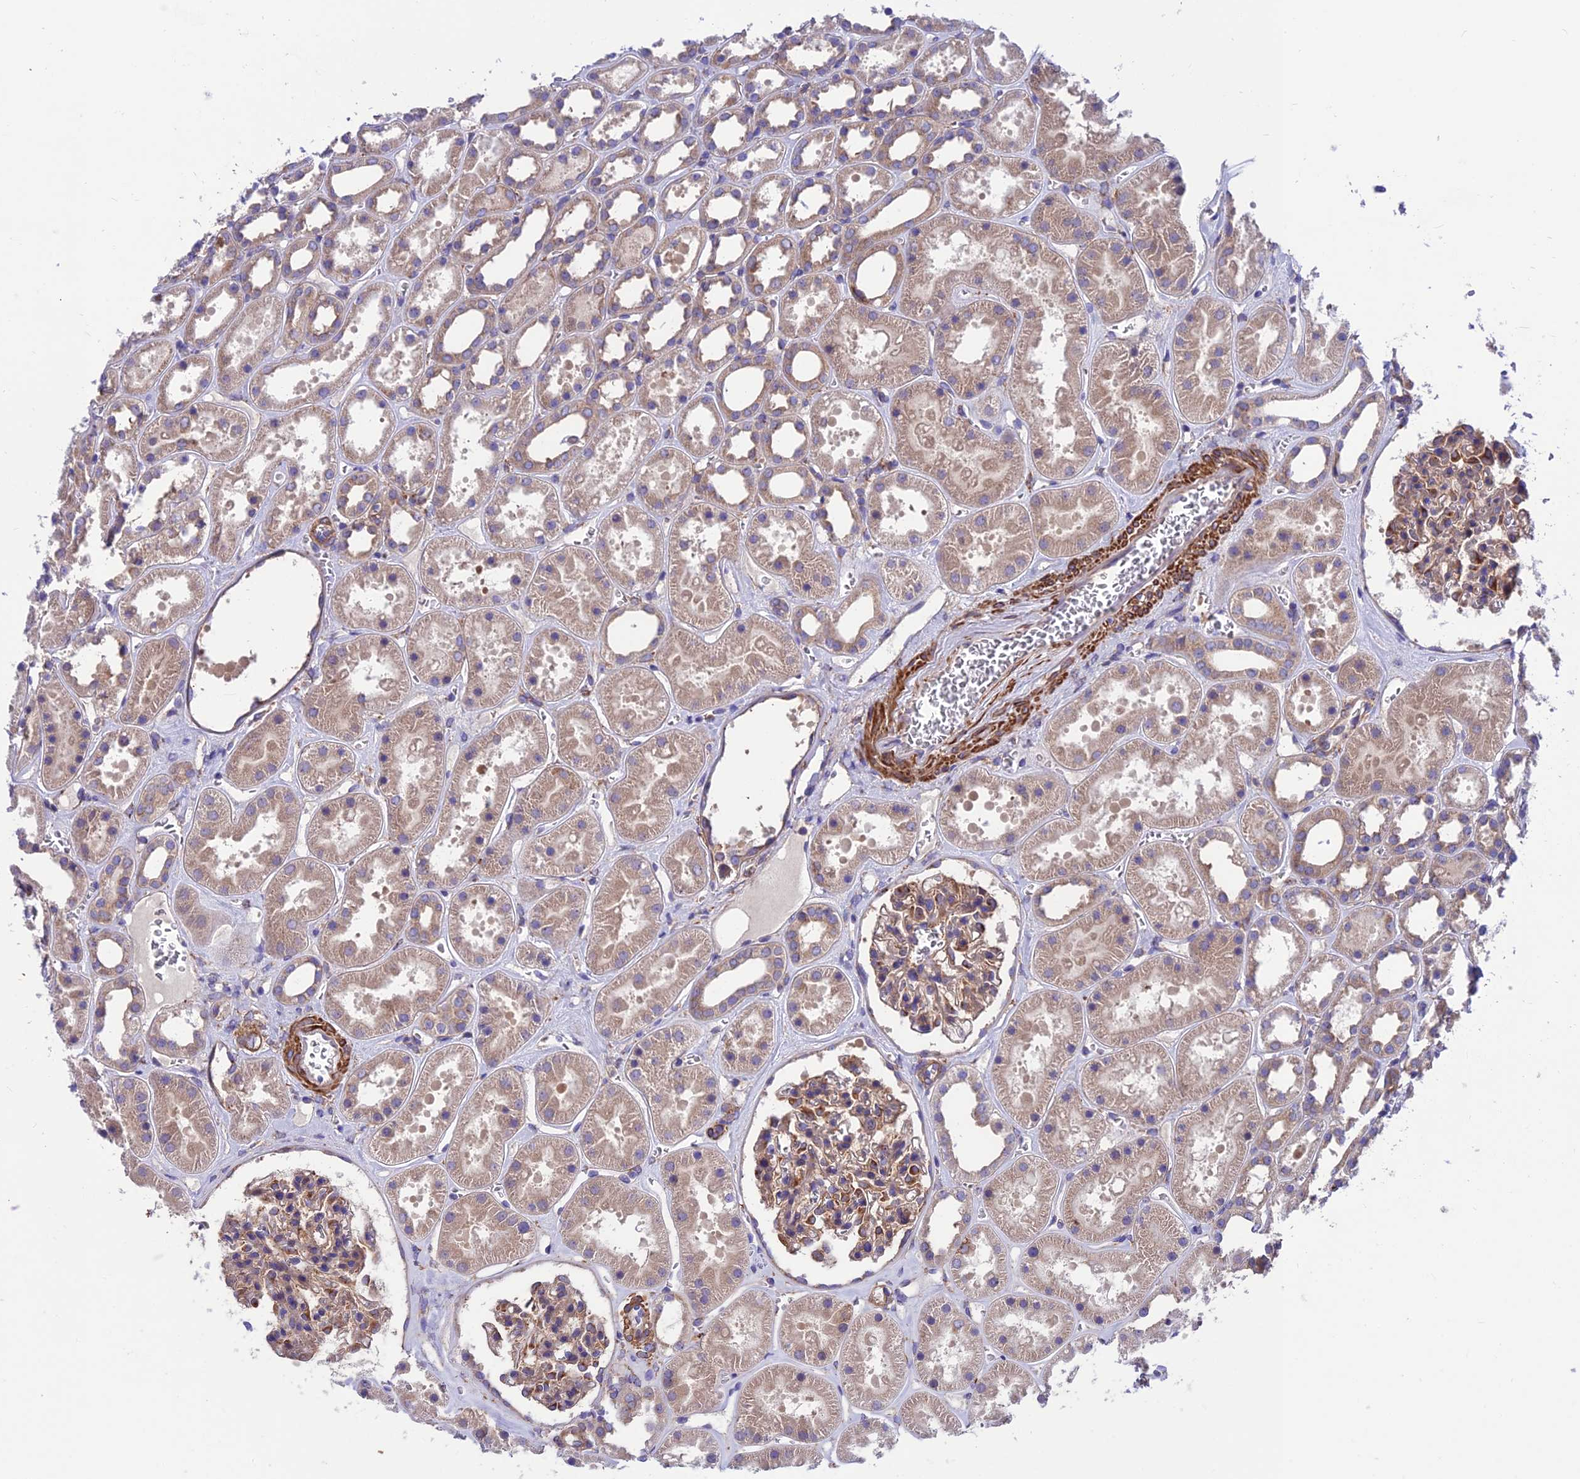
{"staining": {"intensity": "weak", "quantity": "25%-75%", "location": "cytoplasmic/membranous"}, "tissue": "kidney", "cell_type": "Cells in glomeruli", "image_type": "normal", "snomed": [{"axis": "morphology", "description": "Normal tissue, NOS"}, {"axis": "topography", "description": "Kidney"}], "caption": "About 25%-75% of cells in glomeruli in unremarkable human kidney display weak cytoplasmic/membranous protein staining as visualized by brown immunohistochemical staining.", "gene": "VPS16", "patient": {"sex": "female", "age": 41}}